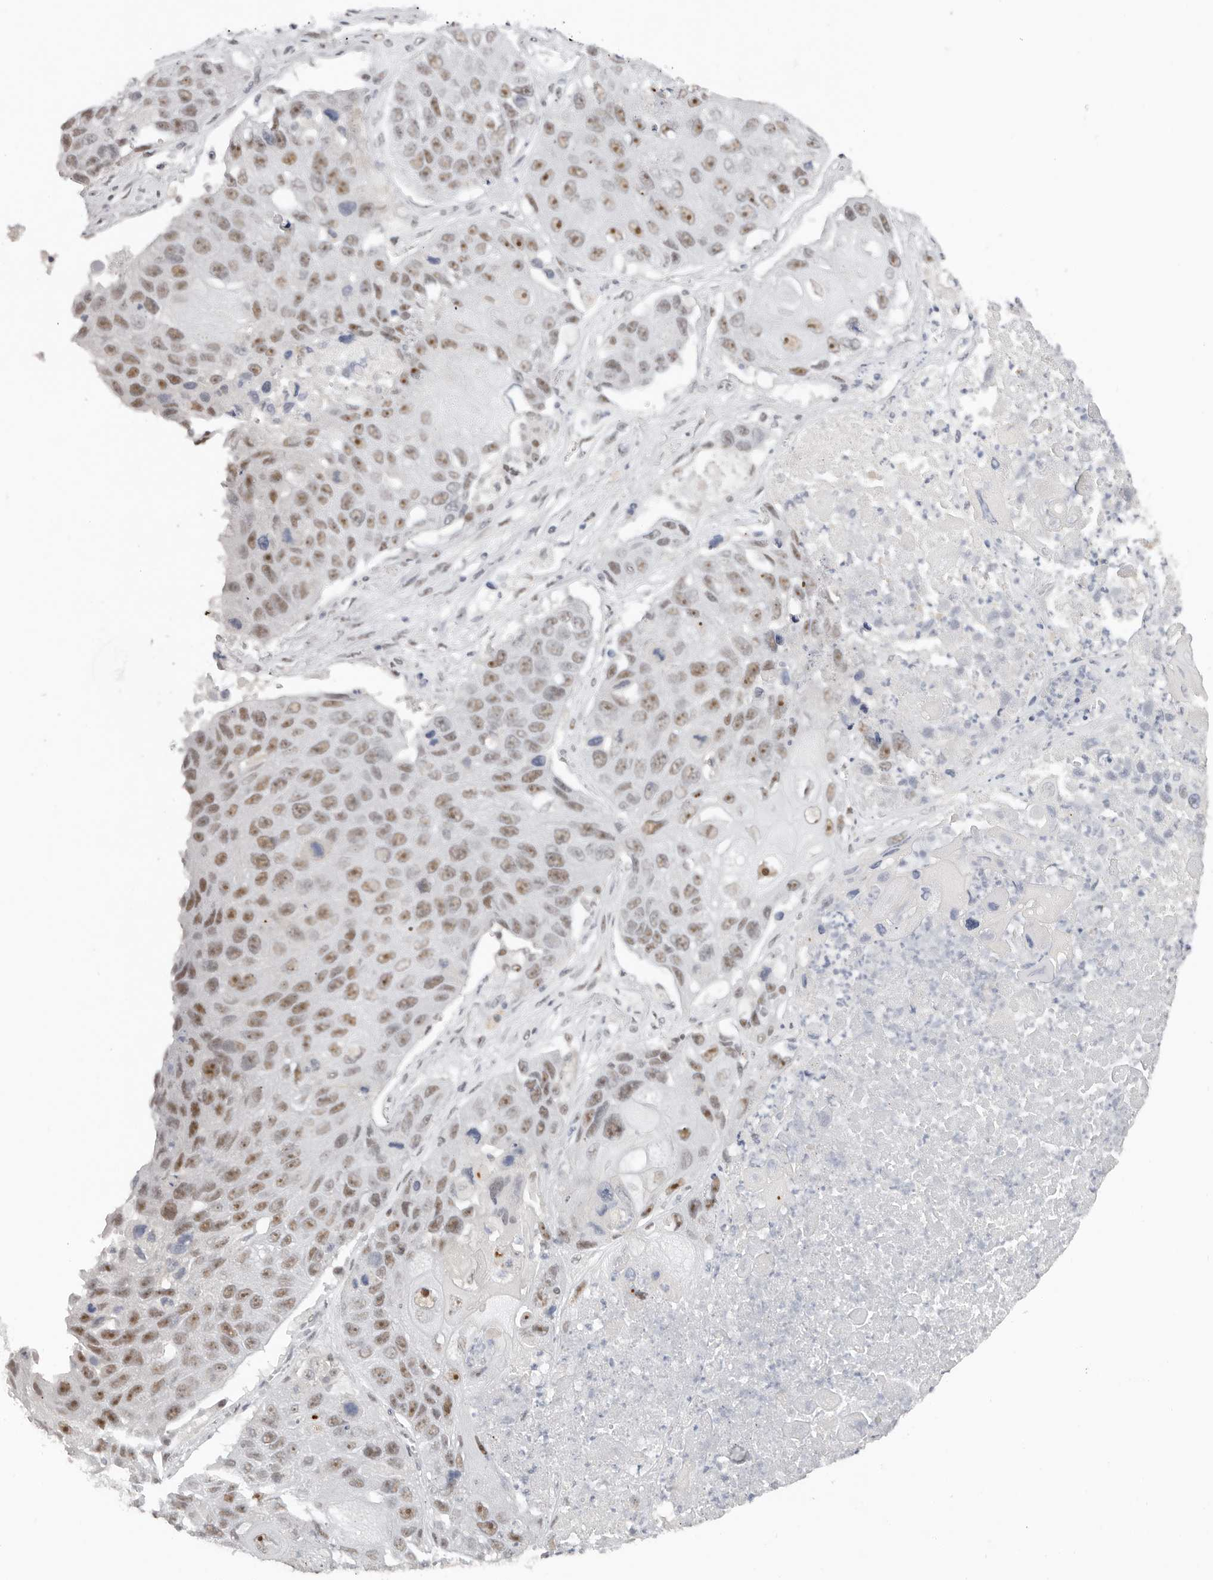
{"staining": {"intensity": "moderate", "quantity": ">75%", "location": "nuclear"}, "tissue": "lung cancer", "cell_type": "Tumor cells", "image_type": "cancer", "snomed": [{"axis": "morphology", "description": "Squamous cell carcinoma, NOS"}, {"axis": "topography", "description": "Lung"}], "caption": "DAB immunohistochemical staining of human lung squamous cell carcinoma shows moderate nuclear protein positivity in approximately >75% of tumor cells. (DAB (3,3'-diaminobenzidine) IHC with brightfield microscopy, high magnification).", "gene": "LARP7", "patient": {"sex": "male", "age": 61}}